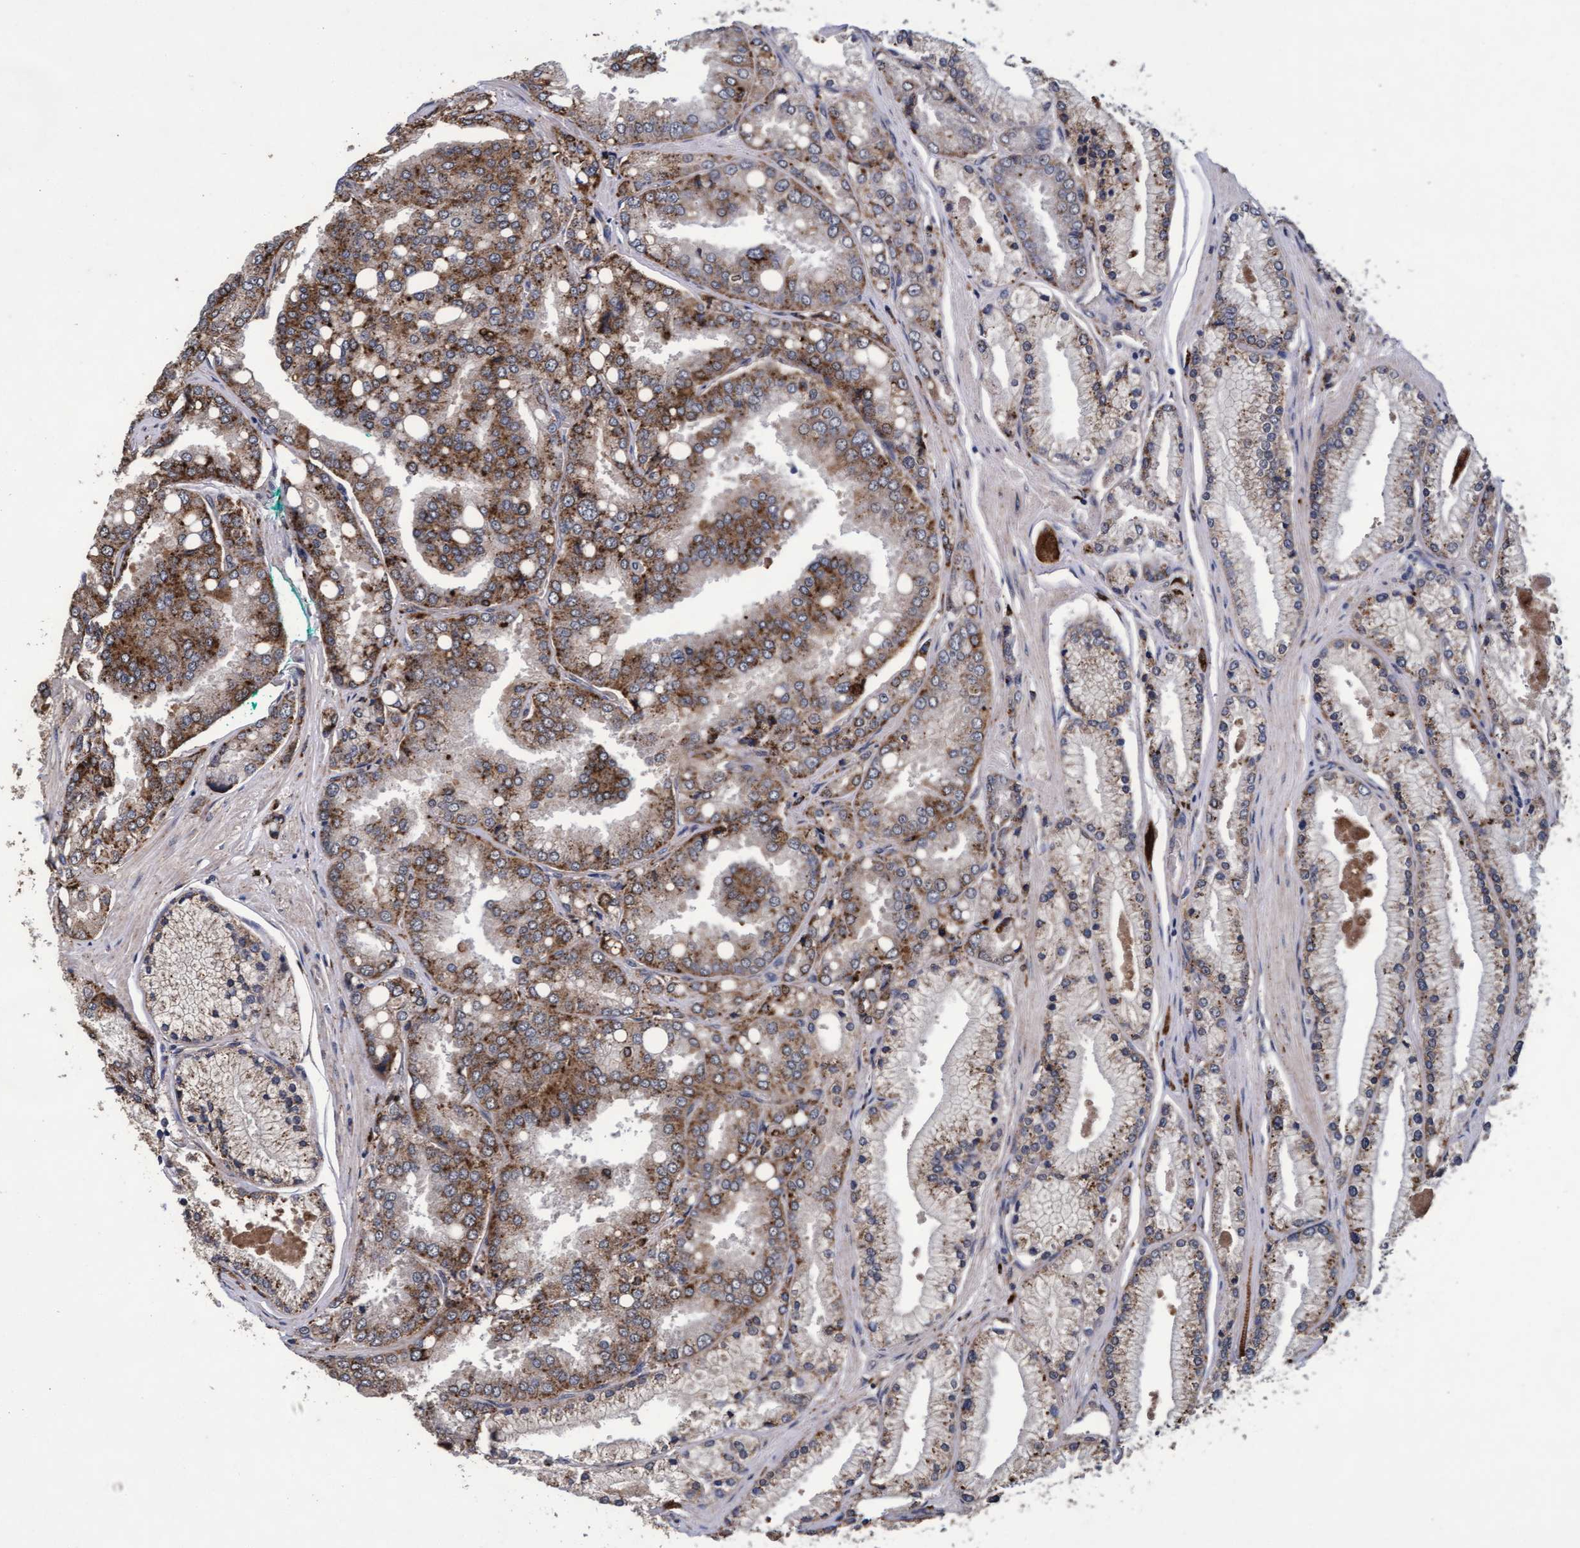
{"staining": {"intensity": "moderate", "quantity": "25%-75%", "location": "cytoplasmic/membranous"}, "tissue": "prostate cancer", "cell_type": "Tumor cells", "image_type": "cancer", "snomed": [{"axis": "morphology", "description": "Adenocarcinoma, High grade"}, {"axis": "topography", "description": "Prostate"}], "caption": "Prostate cancer (high-grade adenocarcinoma) was stained to show a protein in brown. There is medium levels of moderate cytoplasmic/membranous staining in approximately 25%-75% of tumor cells.", "gene": "CPQ", "patient": {"sex": "male", "age": 50}}